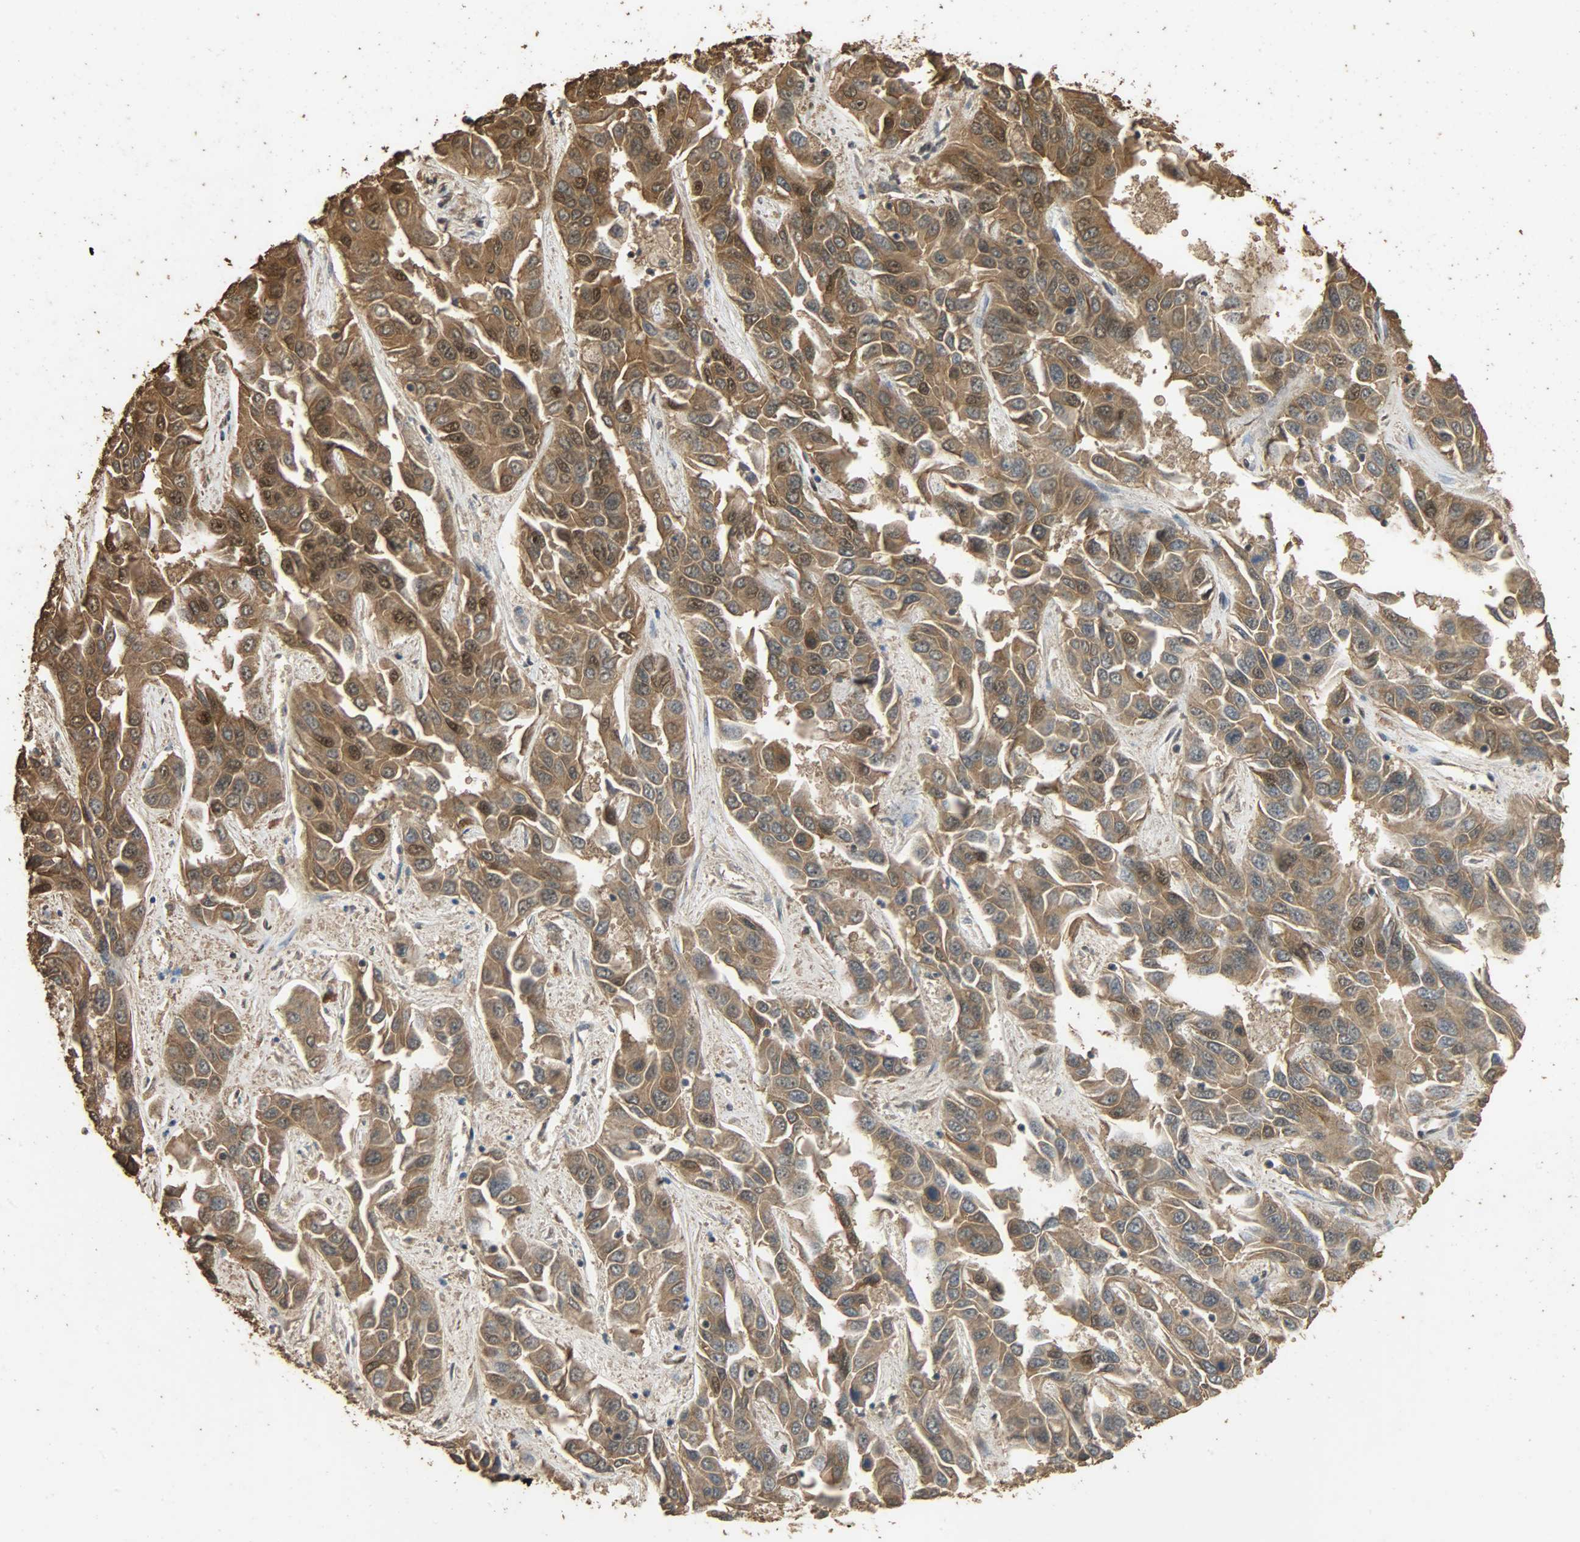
{"staining": {"intensity": "strong", "quantity": "25%-75%", "location": "cytoplasmic/membranous,nuclear"}, "tissue": "liver cancer", "cell_type": "Tumor cells", "image_type": "cancer", "snomed": [{"axis": "morphology", "description": "Cholangiocarcinoma"}, {"axis": "topography", "description": "Liver"}], "caption": "Approximately 25%-75% of tumor cells in human liver cholangiocarcinoma display strong cytoplasmic/membranous and nuclear protein expression as visualized by brown immunohistochemical staining.", "gene": "CCNT2", "patient": {"sex": "female", "age": 52}}